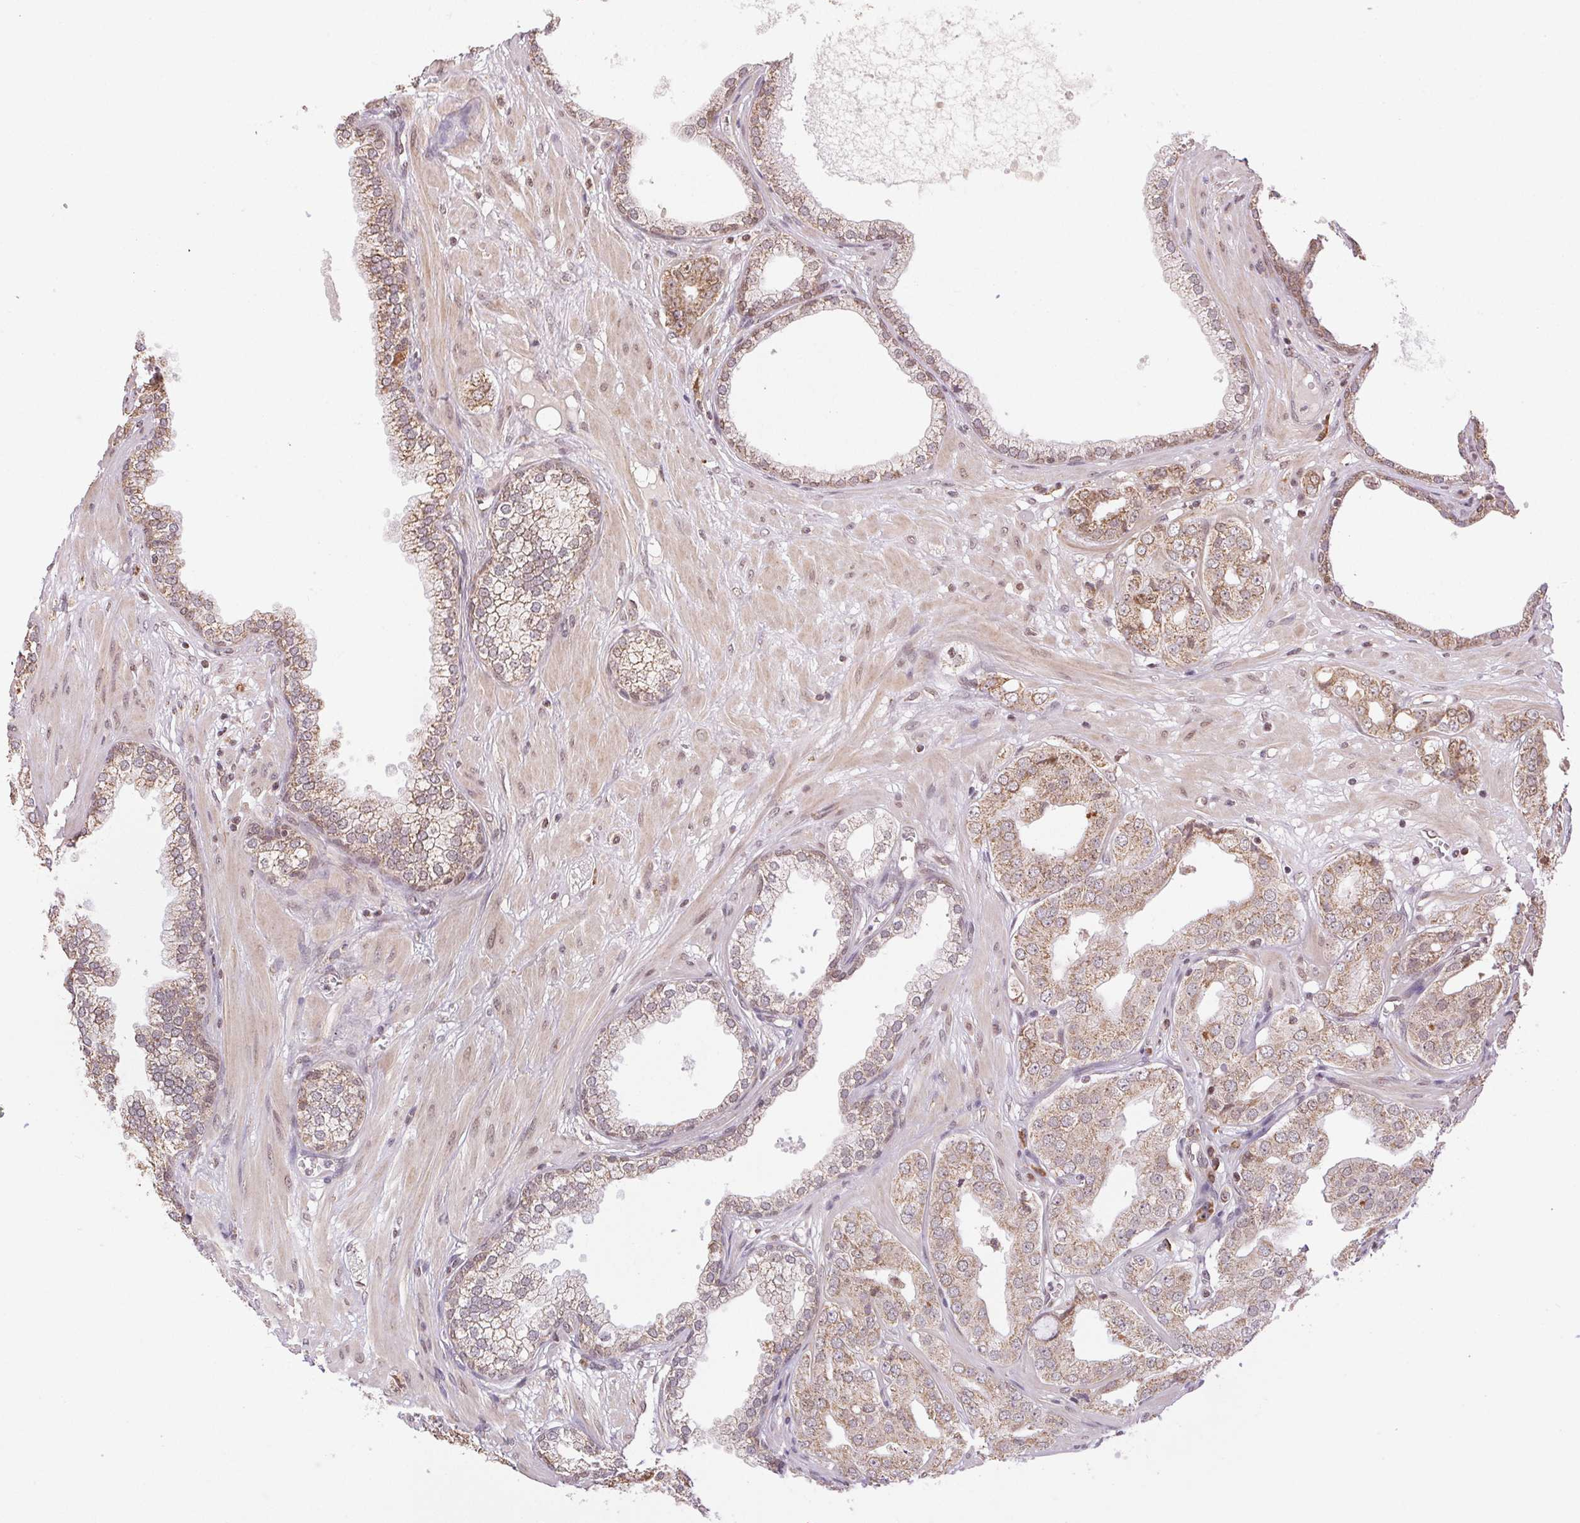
{"staining": {"intensity": "moderate", "quantity": ">75%", "location": "cytoplasmic/membranous"}, "tissue": "prostate cancer", "cell_type": "Tumor cells", "image_type": "cancer", "snomed": [{"axis": "morphology", "description": "Adenocarcinoma, Low grade"}, {"axis": "topography", "description": "Prostate"}], "caption": "Brown immunohistochemical staining in low-grade adenocarcinoma (prostate) displays moderate cytoplasmic/membranous positivity in approximately >75% of tumor cells.", "gene": "PIWIL4", "patient": {"sex": "male", "age": 60}}